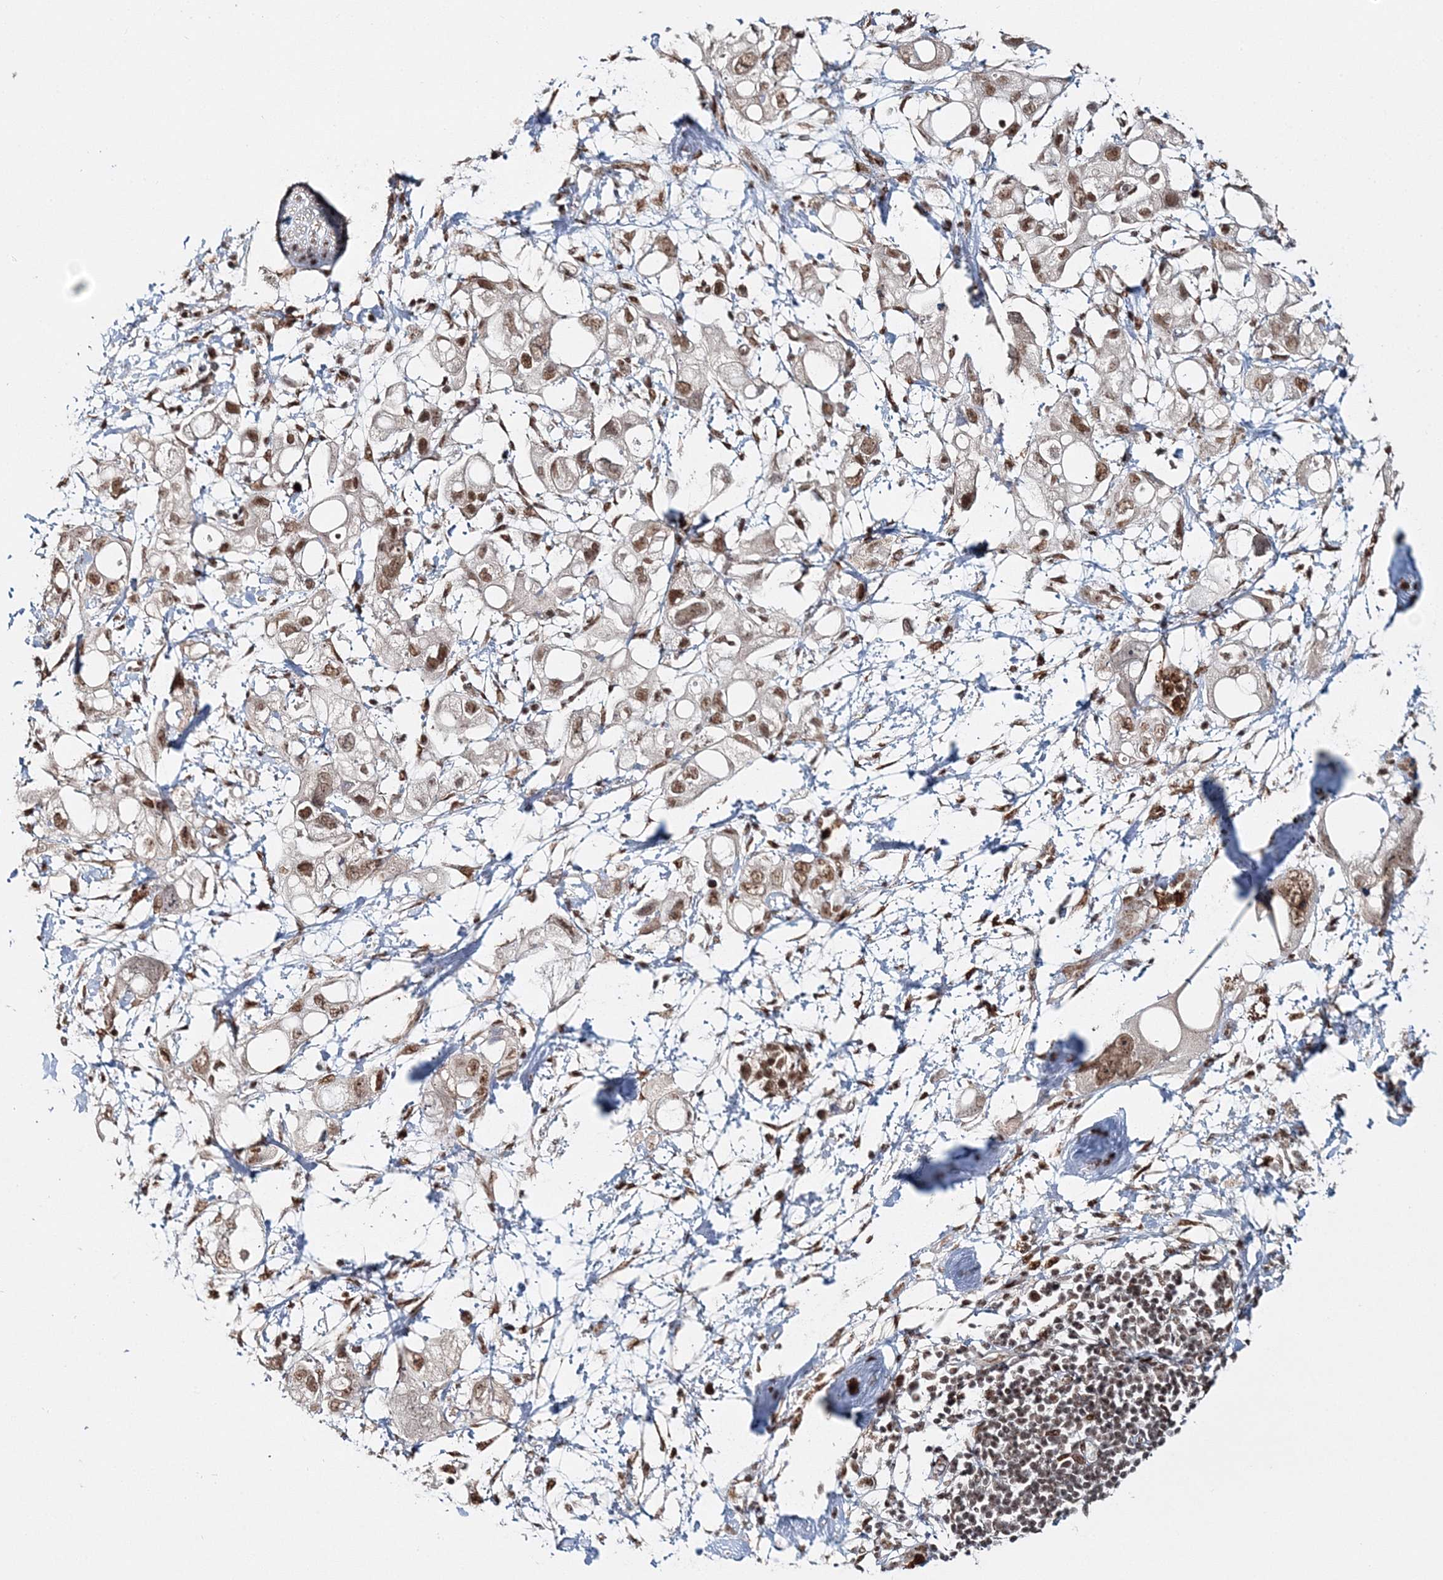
{"staining": {"intensity": "moderate", "quantity": ">75%", "location": "nuclear"}, "tissue": "pancreatic cancer", "cell_type": "Tumor cells", "image_type": "cancer", "snomed": [{"axis": "morphology", "description": "Adenocarcinoma, NOS"}, {"axis": "topography", "description": "Pancreas"}], "caption": "Protein analysis of pancreatic cancer tissue demonstrates moderate nuclear expression in approximately >75% of tumor cells.", "gene": "QRICH1", "patient": {"sex": "female", "age": 56}}